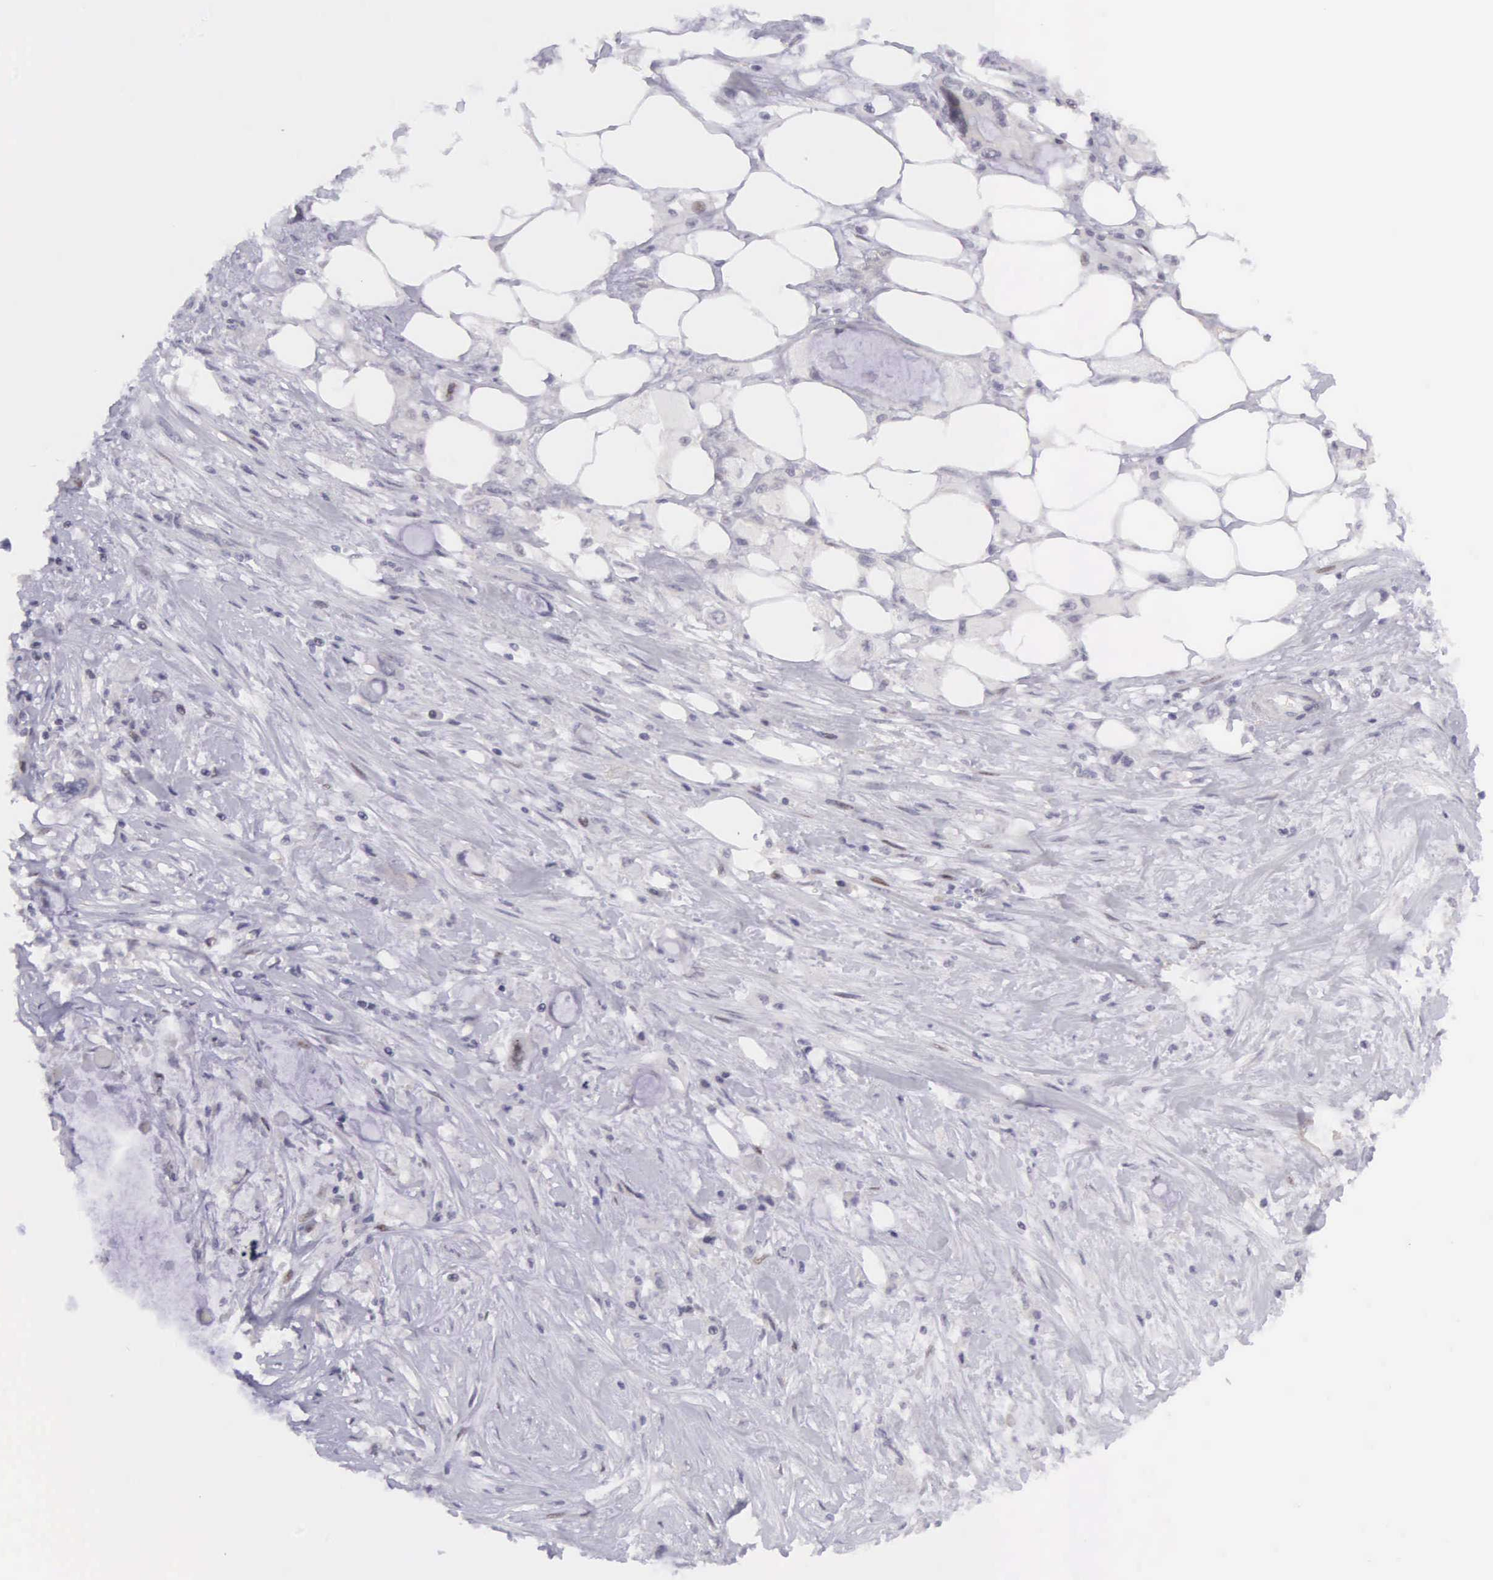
{"staining": {"intensity": "negative", "quantity": "none", "location": "none"}, "tissue": "pancreatic cancer", "cell_type": "Tumor cells", "image_type": "cancer", "snomed": [{"axis": "morphology", "description": "Adenocarcinoma, NOS"}, {"axis": "topography", "description": "Pancreas"}, {"axis": "topography", "description": "Stomach, upper"}], "caption": "A histopathology image of human pancreatic adenocarcinoma is negative for staining in tumor cells. Nuclei are stained in blue.", "gene": "EMID1", "patient": {"sex": "male", "age": 77}}